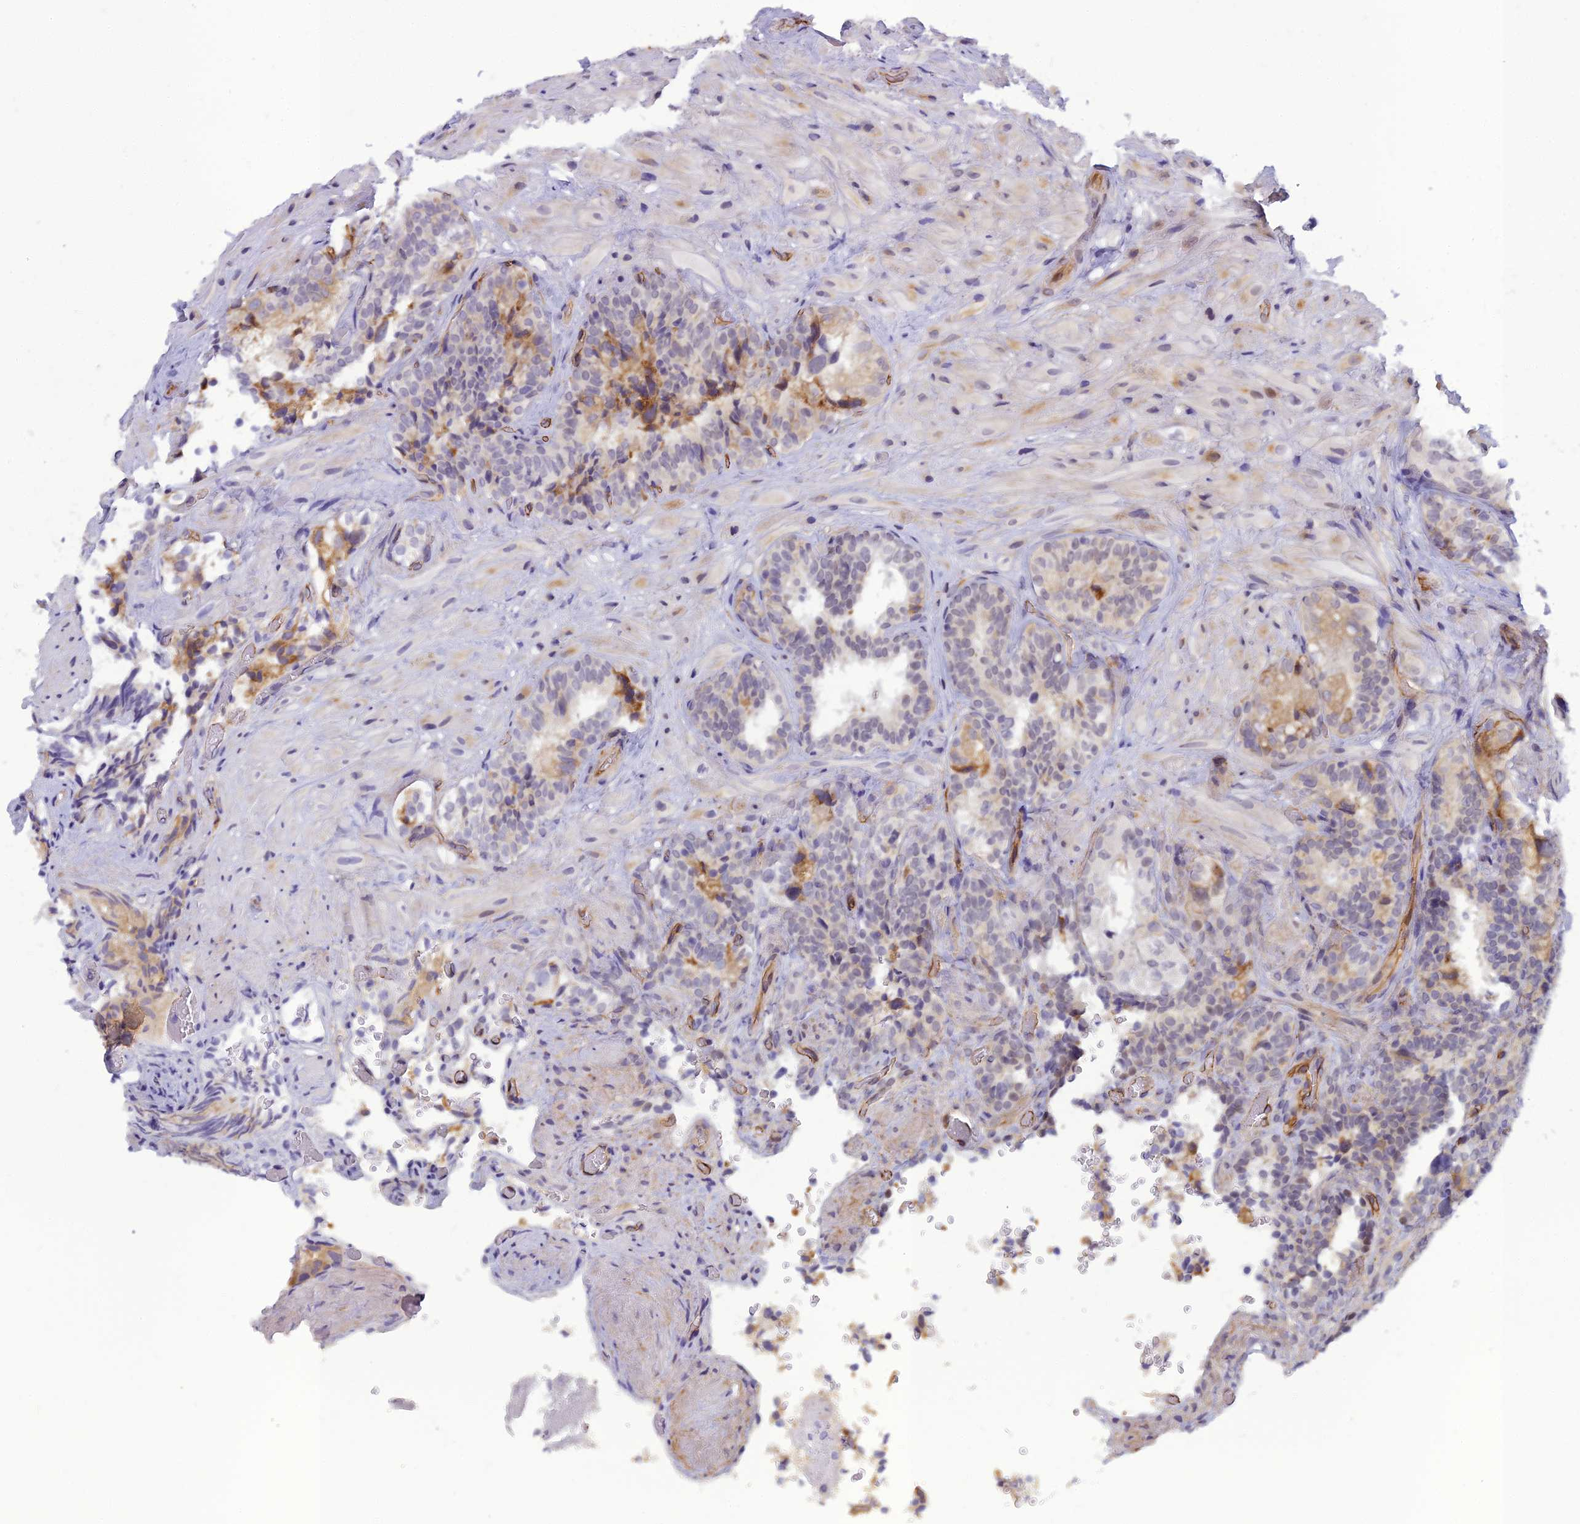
{"staining": {"intensity": "moderate", "quantity": "25%-75%", "location": "cytoplasmic/membranous,nuclear"}, "tissue": "seminal vesicle", "cell_type": "Glandular cells", "image_type": "normal", "snomed": [{"axis": "morphology", "description": "Normal tissue, NOS"}, {"axis": "topography", "description": "Prostate and seminal vesicle, NOS"}, {"axis": "topography", "description": "Prostate"}, {"axis": "topography", "description": "Seminal veicle"}], "caption": "Immunohistochemical staining of unremarkable seminal vesicle exhibits medium levels of moderate cytoplasmic/membranous,nuclear expression in approximately 25%-75% of glandular cells.", "gene": "RGL3", "patient": {"sex": "male", "age": 67}}